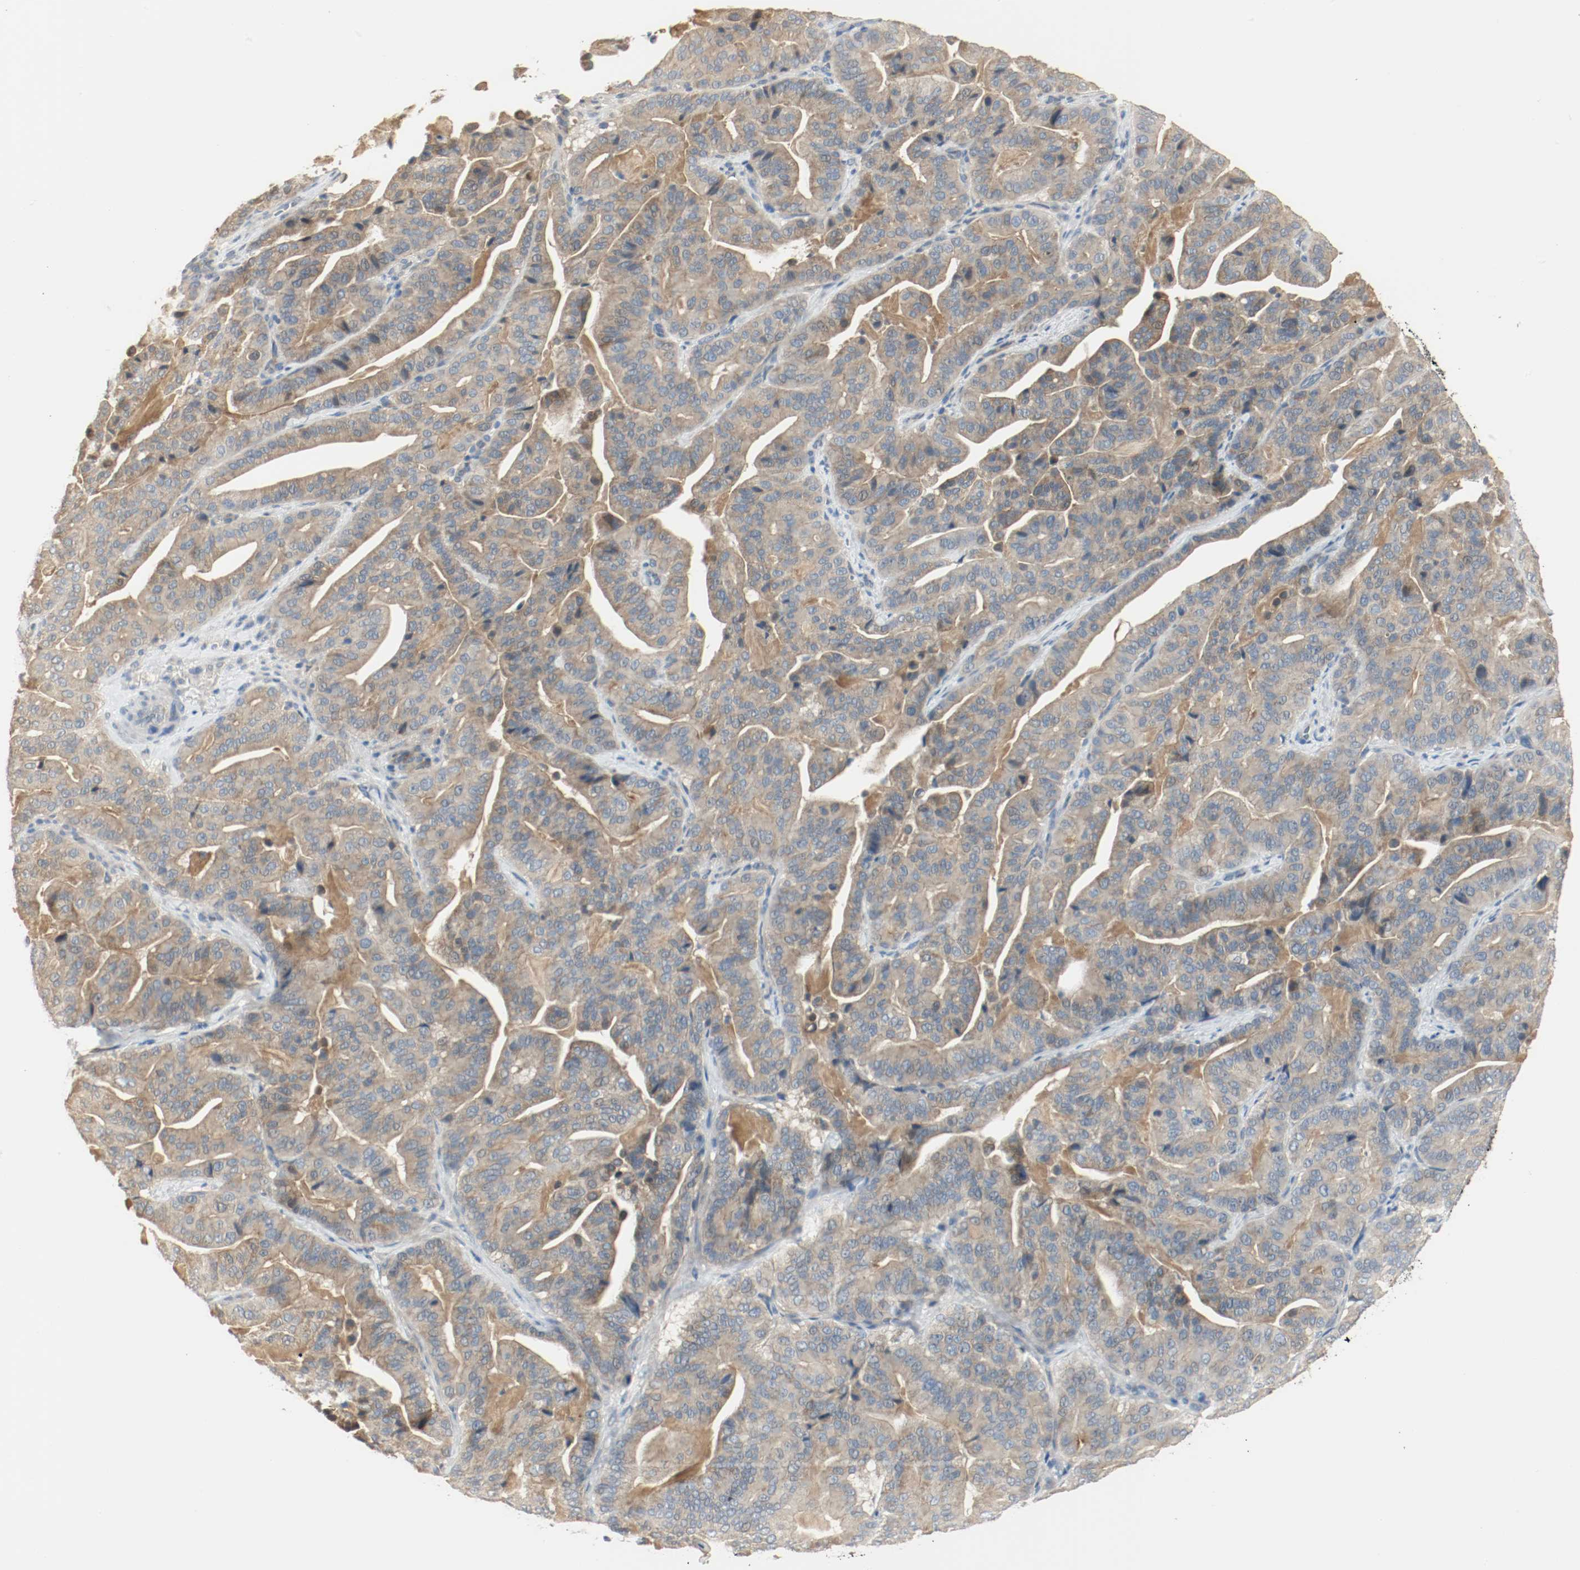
{"staining": {"intensity": "moderate", "quantity": ">75%", "location": "cytoplasmic/membranous"}, "tissue": "pancreatic cancer", "cell_type": "Tumor cells", "image_type": "cancer", "snomed": [{"axis": "morphology", "description": "Adenocarcinoma, NOS"}, {"axis": "topography", "description": "Pancreas"}], "caption": "This is a photomicrograph of IHC staining of adenocarcinoma (pancreatic), which shows moderate staining in the cytoplasmic/membranous of tumor cells.", "gene": "MELTF", "patient": {"sex": "male", "age": 63}}